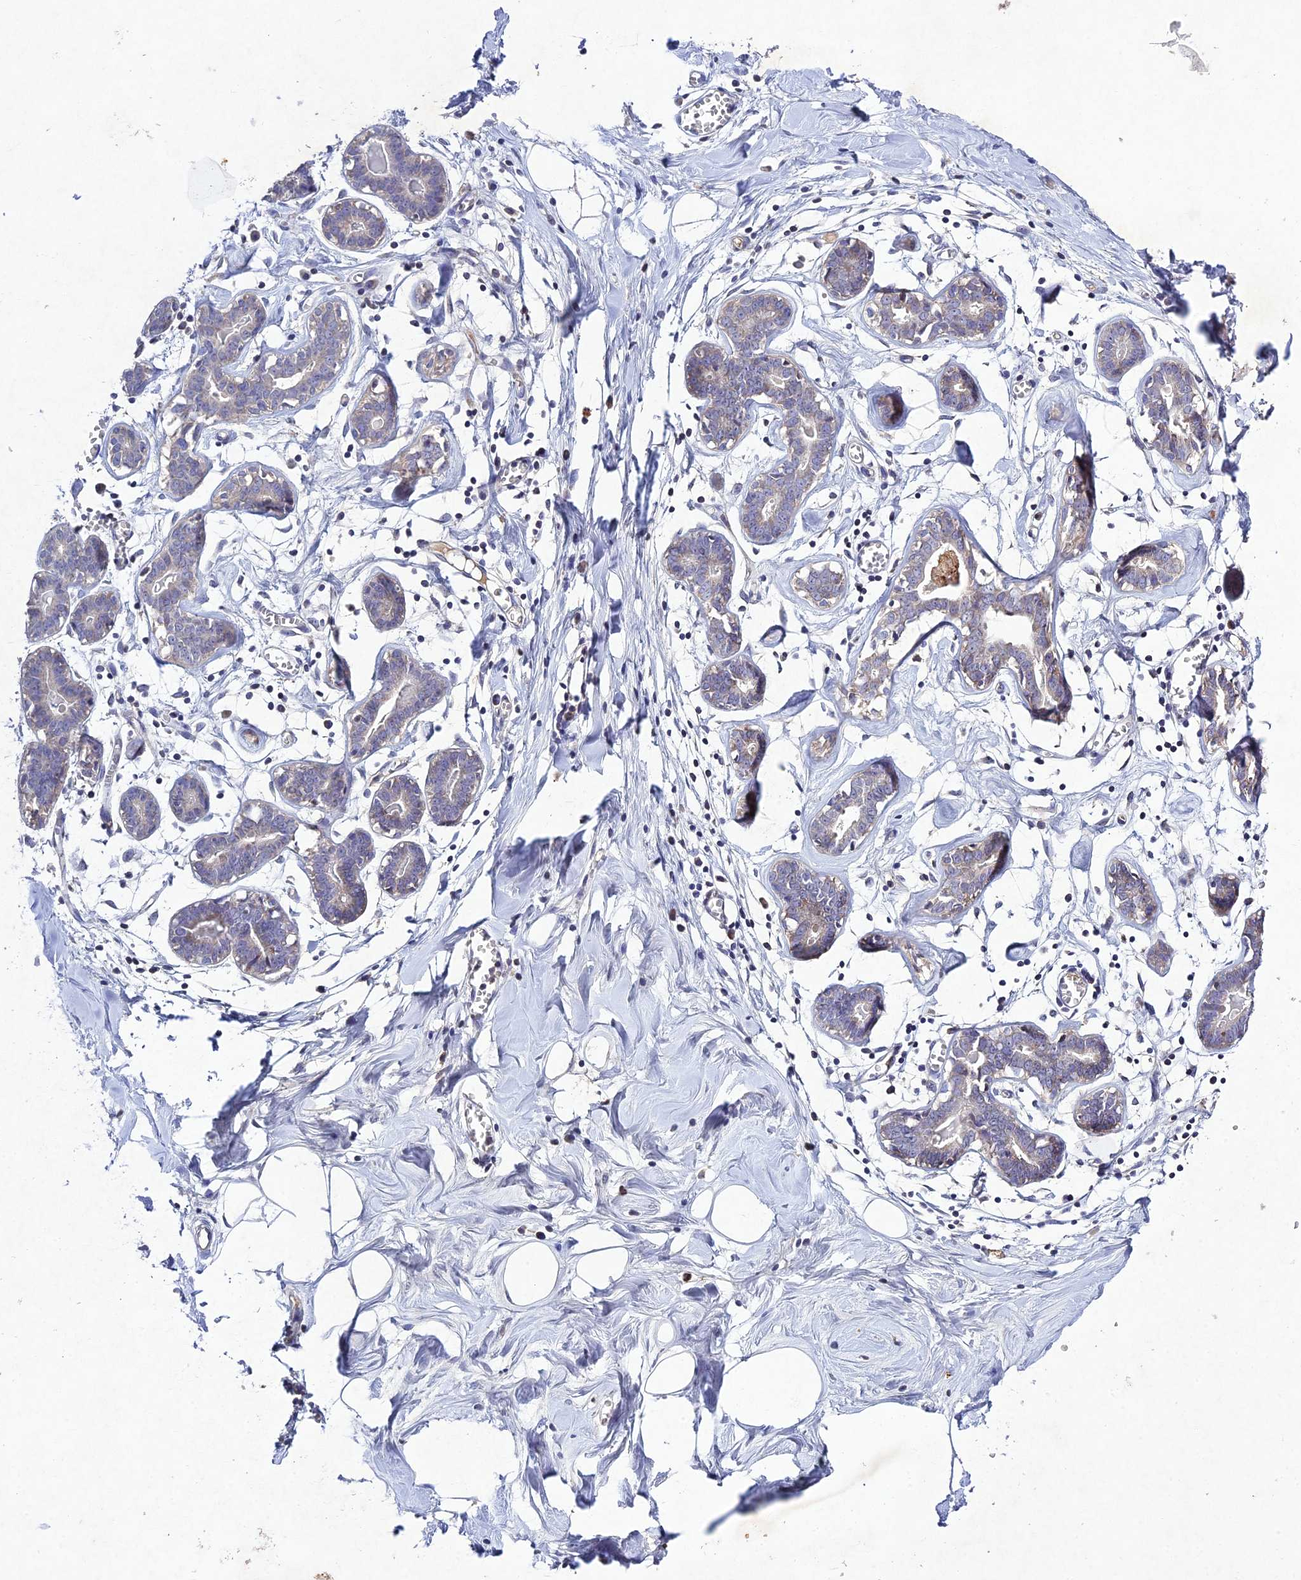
{"staining": {"intensity": "negative", "quantity": "none", "location": "none"}, "tissue": "breast", "cell_type": "Adipocytes", "image_type": "normal", "snomed": [{"axis": "morphology", "description": "Normal tissue, NOS"}, {"axis": "topography", "description": "Breast"}], "caption": "Immunohistochemistry (IHC) micrograph of unremarkable human breast stained for a protein (brown), which shows no positivity in adipocytes.", "gene": "CHST5", "patient": {"sex": "female", "age": 27}}